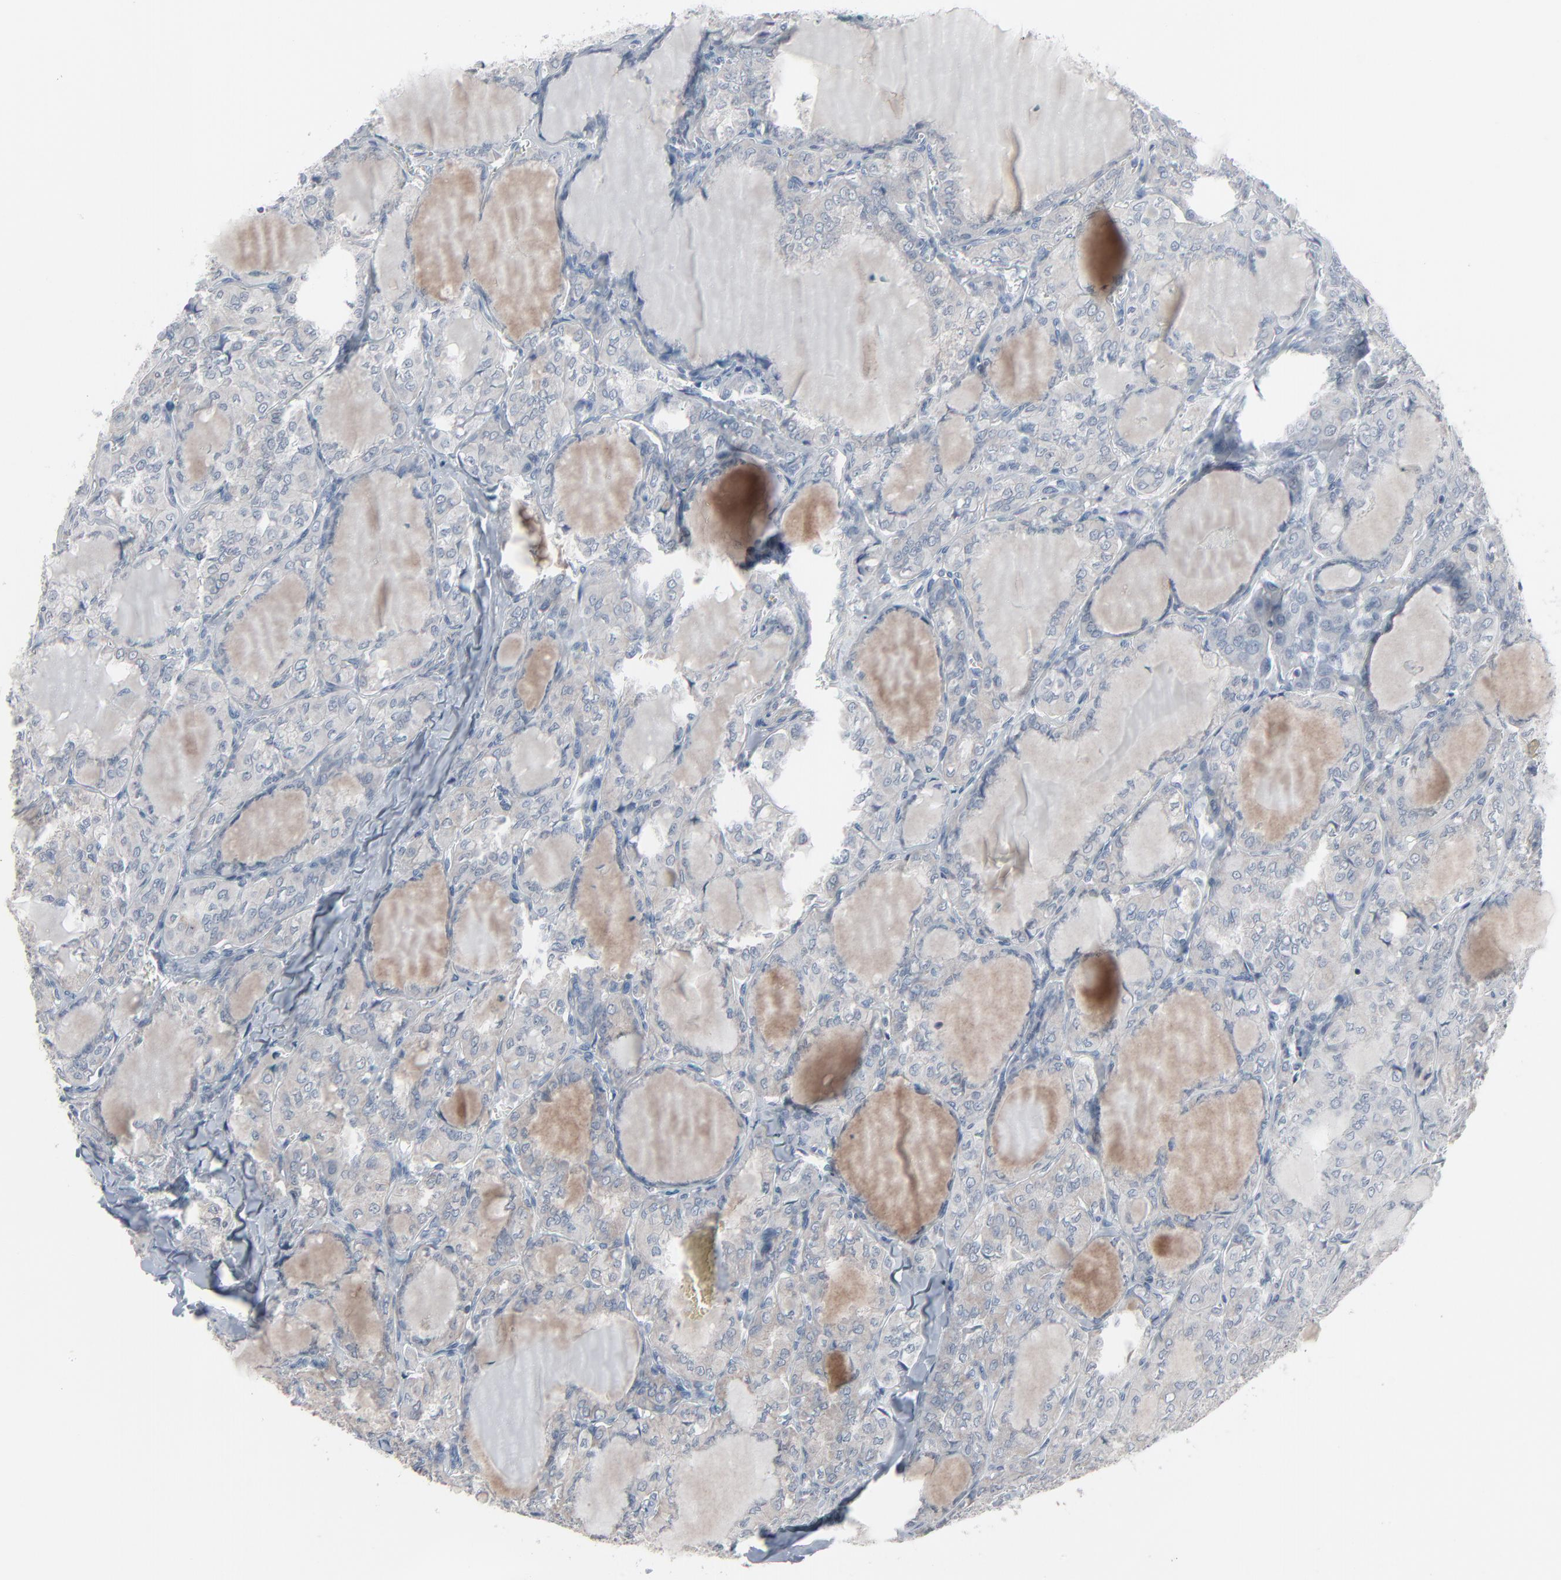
{"staining": {"intensity": "weak", "quantity": "<25%", "location": "cytoplasmic/membranous"}, "tissue": "thyroid cancer", "cell_type": "Tumor cells", "image_type": "cancer", "snomed": [{"axis": "morphology", "description": "Papillary adenocarcinoma, NOS"}, {"axis": "topography", "description": "Thyroid gland"}], "caption": "Photomicrograph shows no significant protein expression in tumor cells of papillary adenocarcinoma (thyroid).", "gene": "SAGE1", "patient": {"sex": "male", "age": 20}}